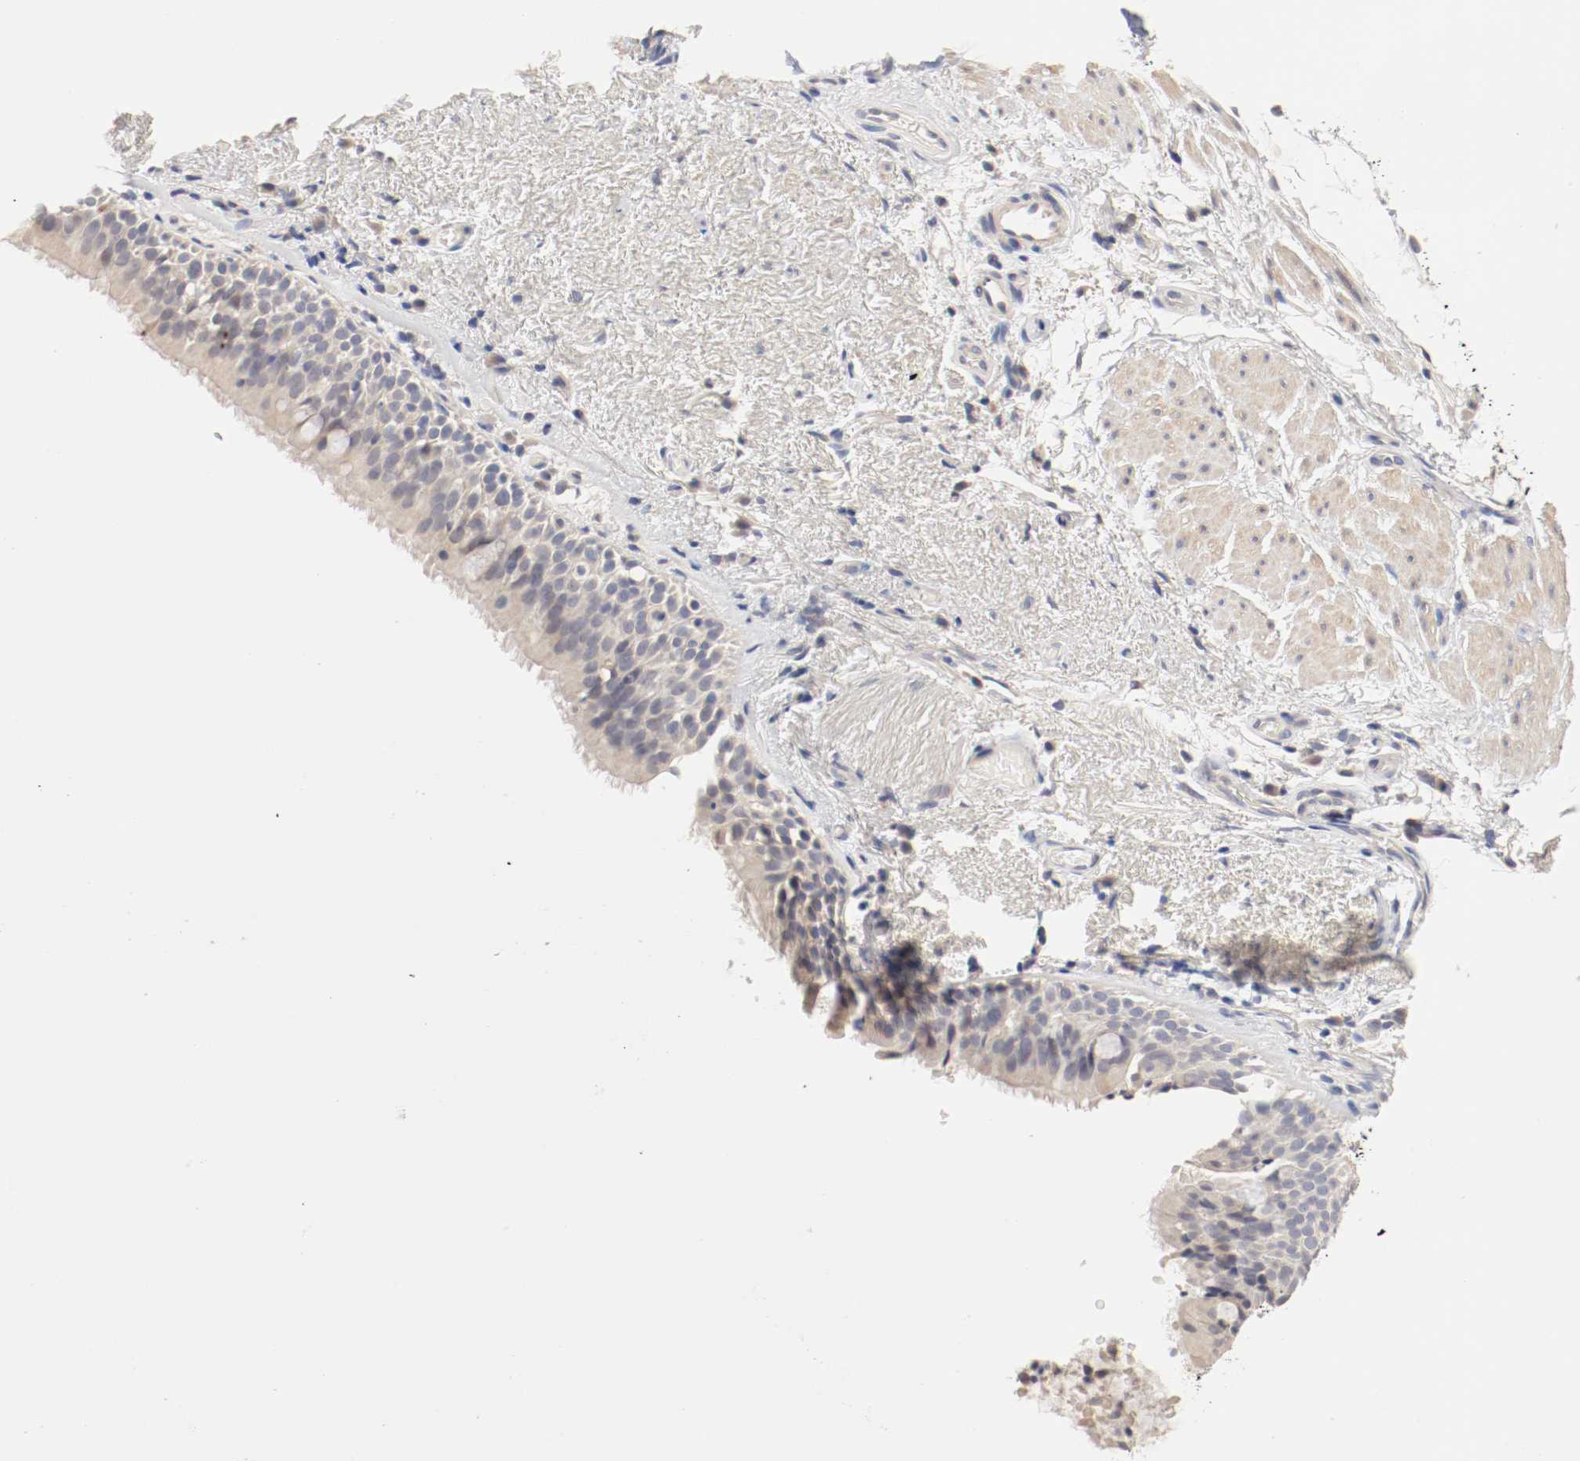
{"staining": {"intensity": "negative", "quantity": "none", "location": "none"}, "tissue": "bronchus", "cell_type": "Respiratory epithelial cells", "image_type": "normal", "snomed": [{"axis": "morphology", "description": "Normal tissue, NOS"}, {"axis": "topography", "description": "Bronchus"}], "caption": "A high-resolution photomicrograph shows IHC staining of benign bronchus, which shows no significant expression in respiratory epithelial cells.", "gene": "CEBPE", "patient": {"sex": "female", "age": 54}}